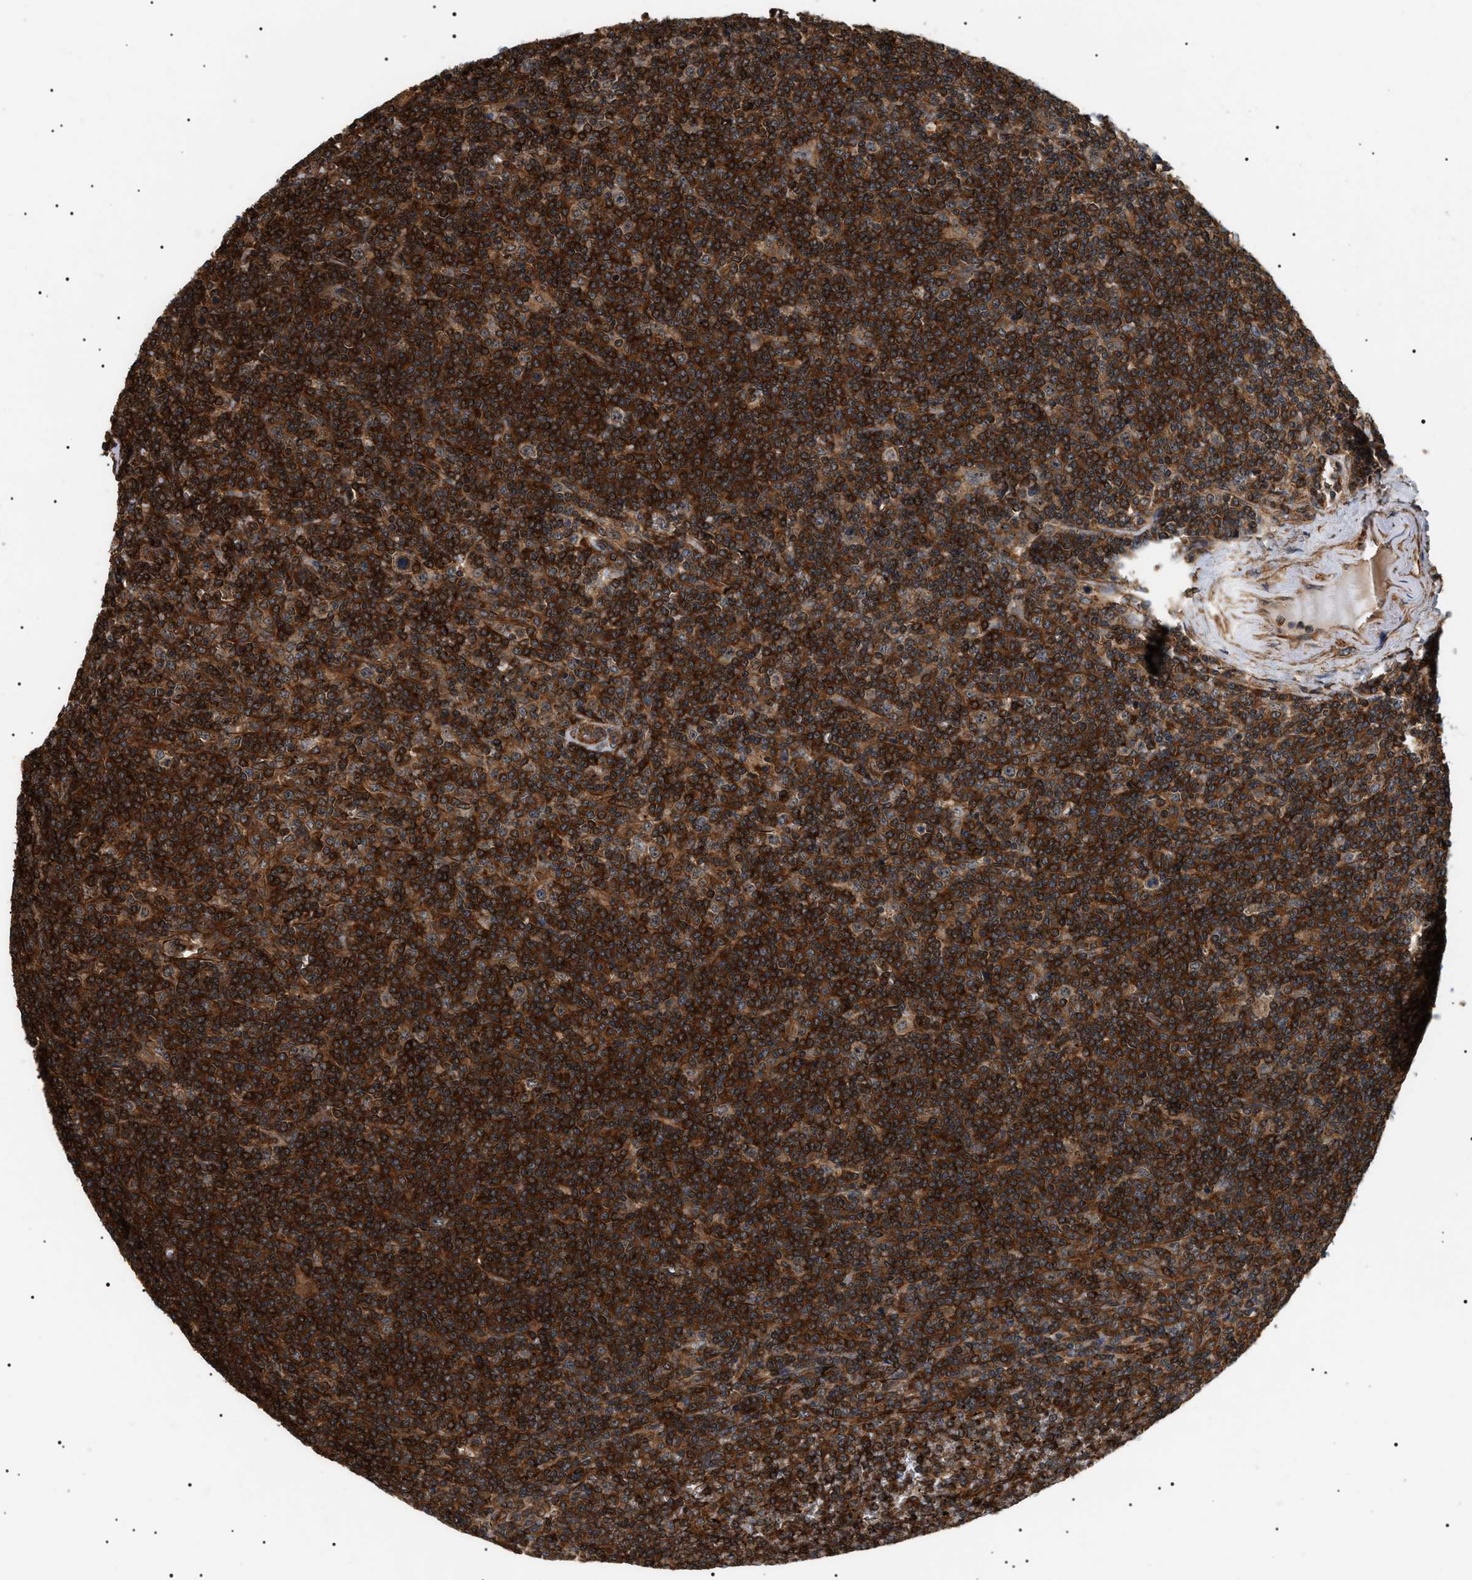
{"staining": {"intensity": "strong", "quantity": ">75%", "location": "cytoplasmic/membranous"}, "tissue": "lymphoma", "cell_type": "Tumor cells", "image_type": "cancer", "snomed": [{"axis": "morphology", "description": "Malignant lymphoma, non-Hodgkin's type, Low grade"}, {"axis": "topography", "description": "Spleen"}], "caption": "Lymphoma tissue exhibits strong cytoplasmic/membranous positivity in about >75% of tumor cells", "gene": "SH3GLB2", "patient": {"sex": "female", "age": 19}}